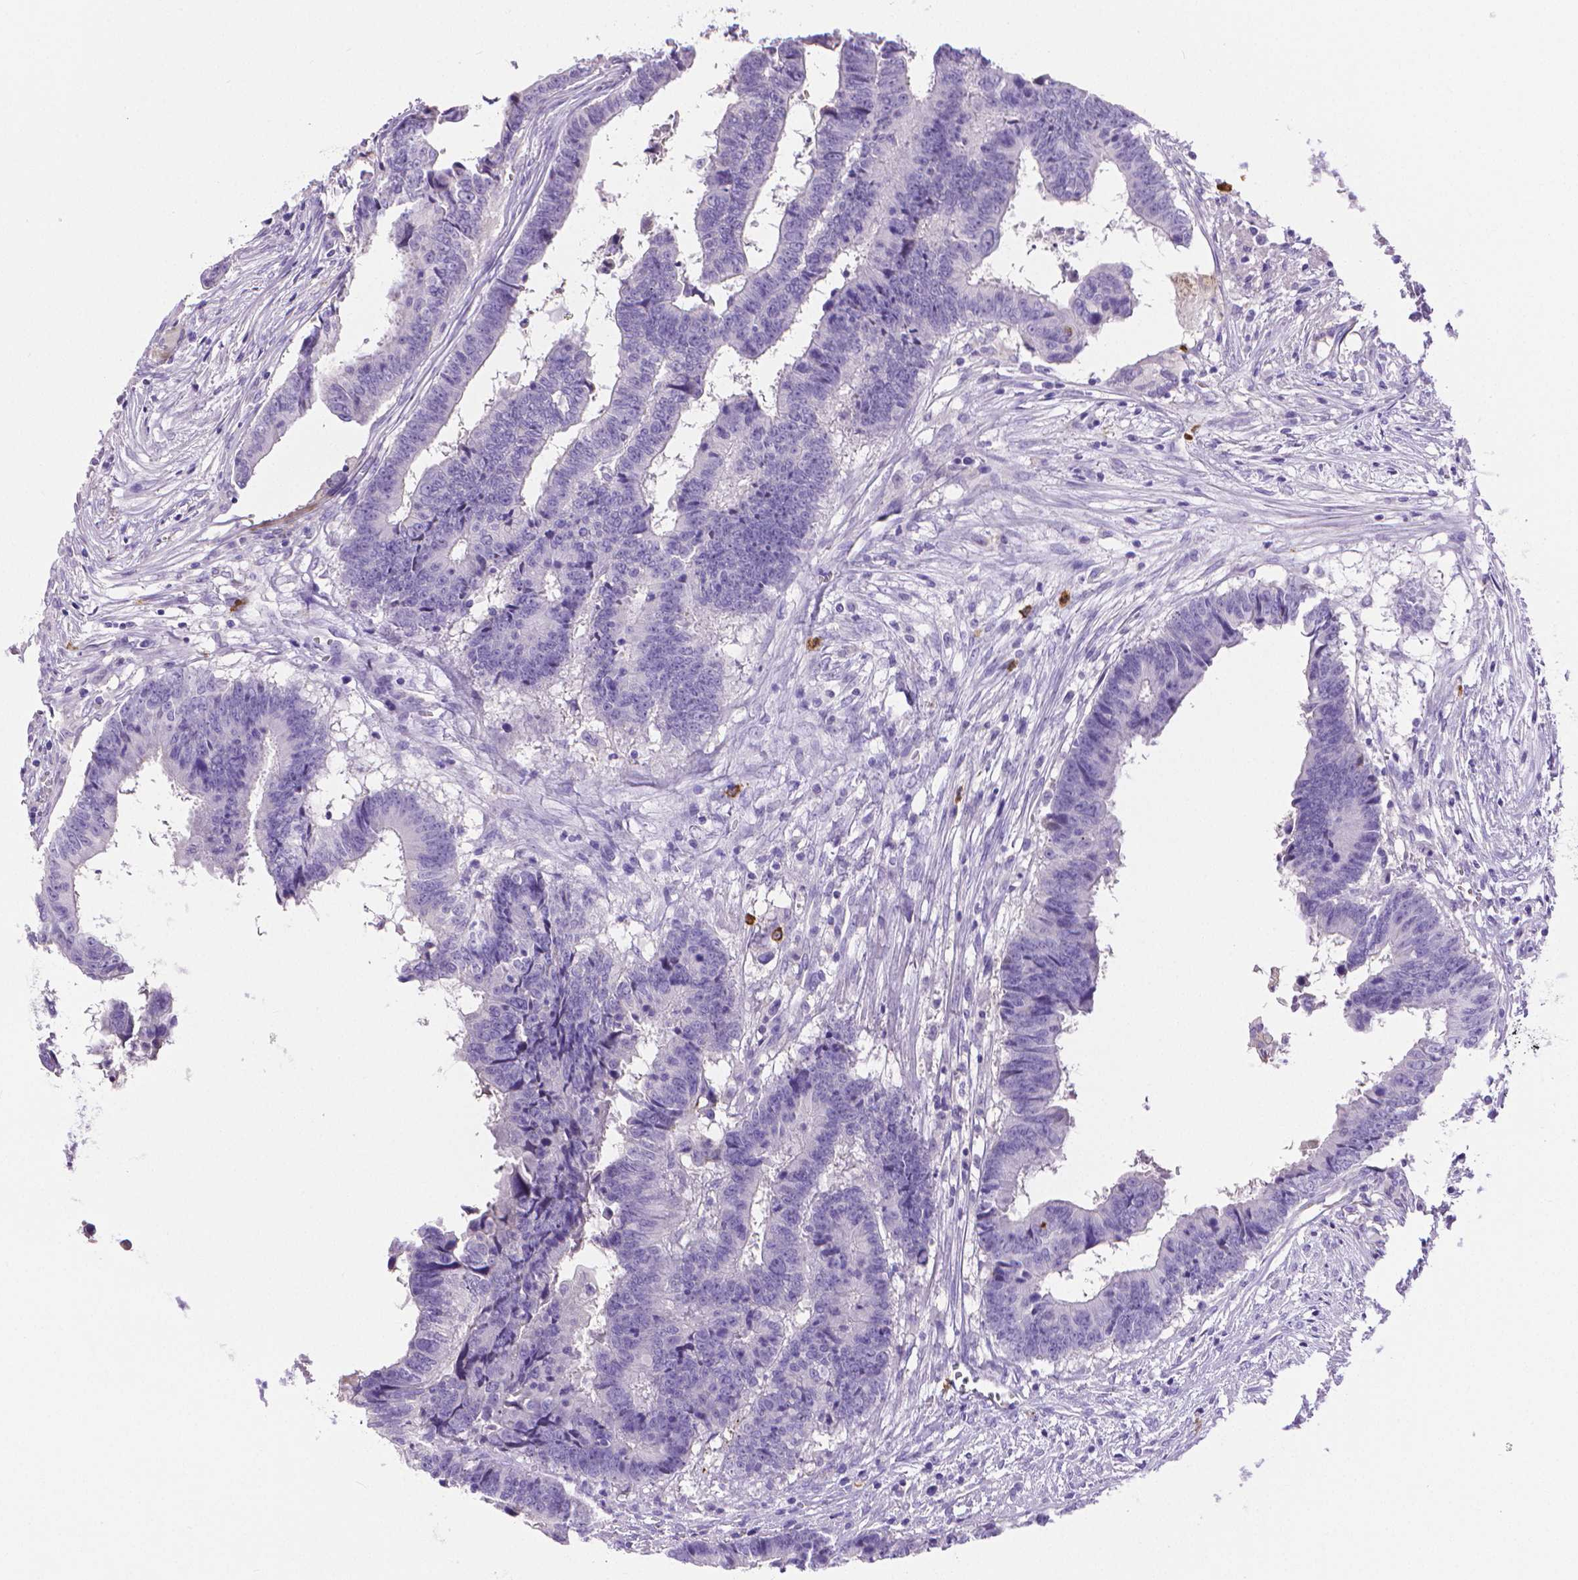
{"staining": {"intensity": "negative", "quantity": "none", "location": "none"}, "tissue": "colorectal cancer", "cell_type": "Tumor cells", "image_type": "cancer", "snomed": [{"axis": "morphology", "description": "Adenocarcinoma, NOS"}, {"axis": "topography", "description": "Colon"}], "caption": "Tumor cells show no significant positivity in adenocarcinoma (colorectal).", "gene": "MMP9", "patient": {"sex": "female", "age": 82}}